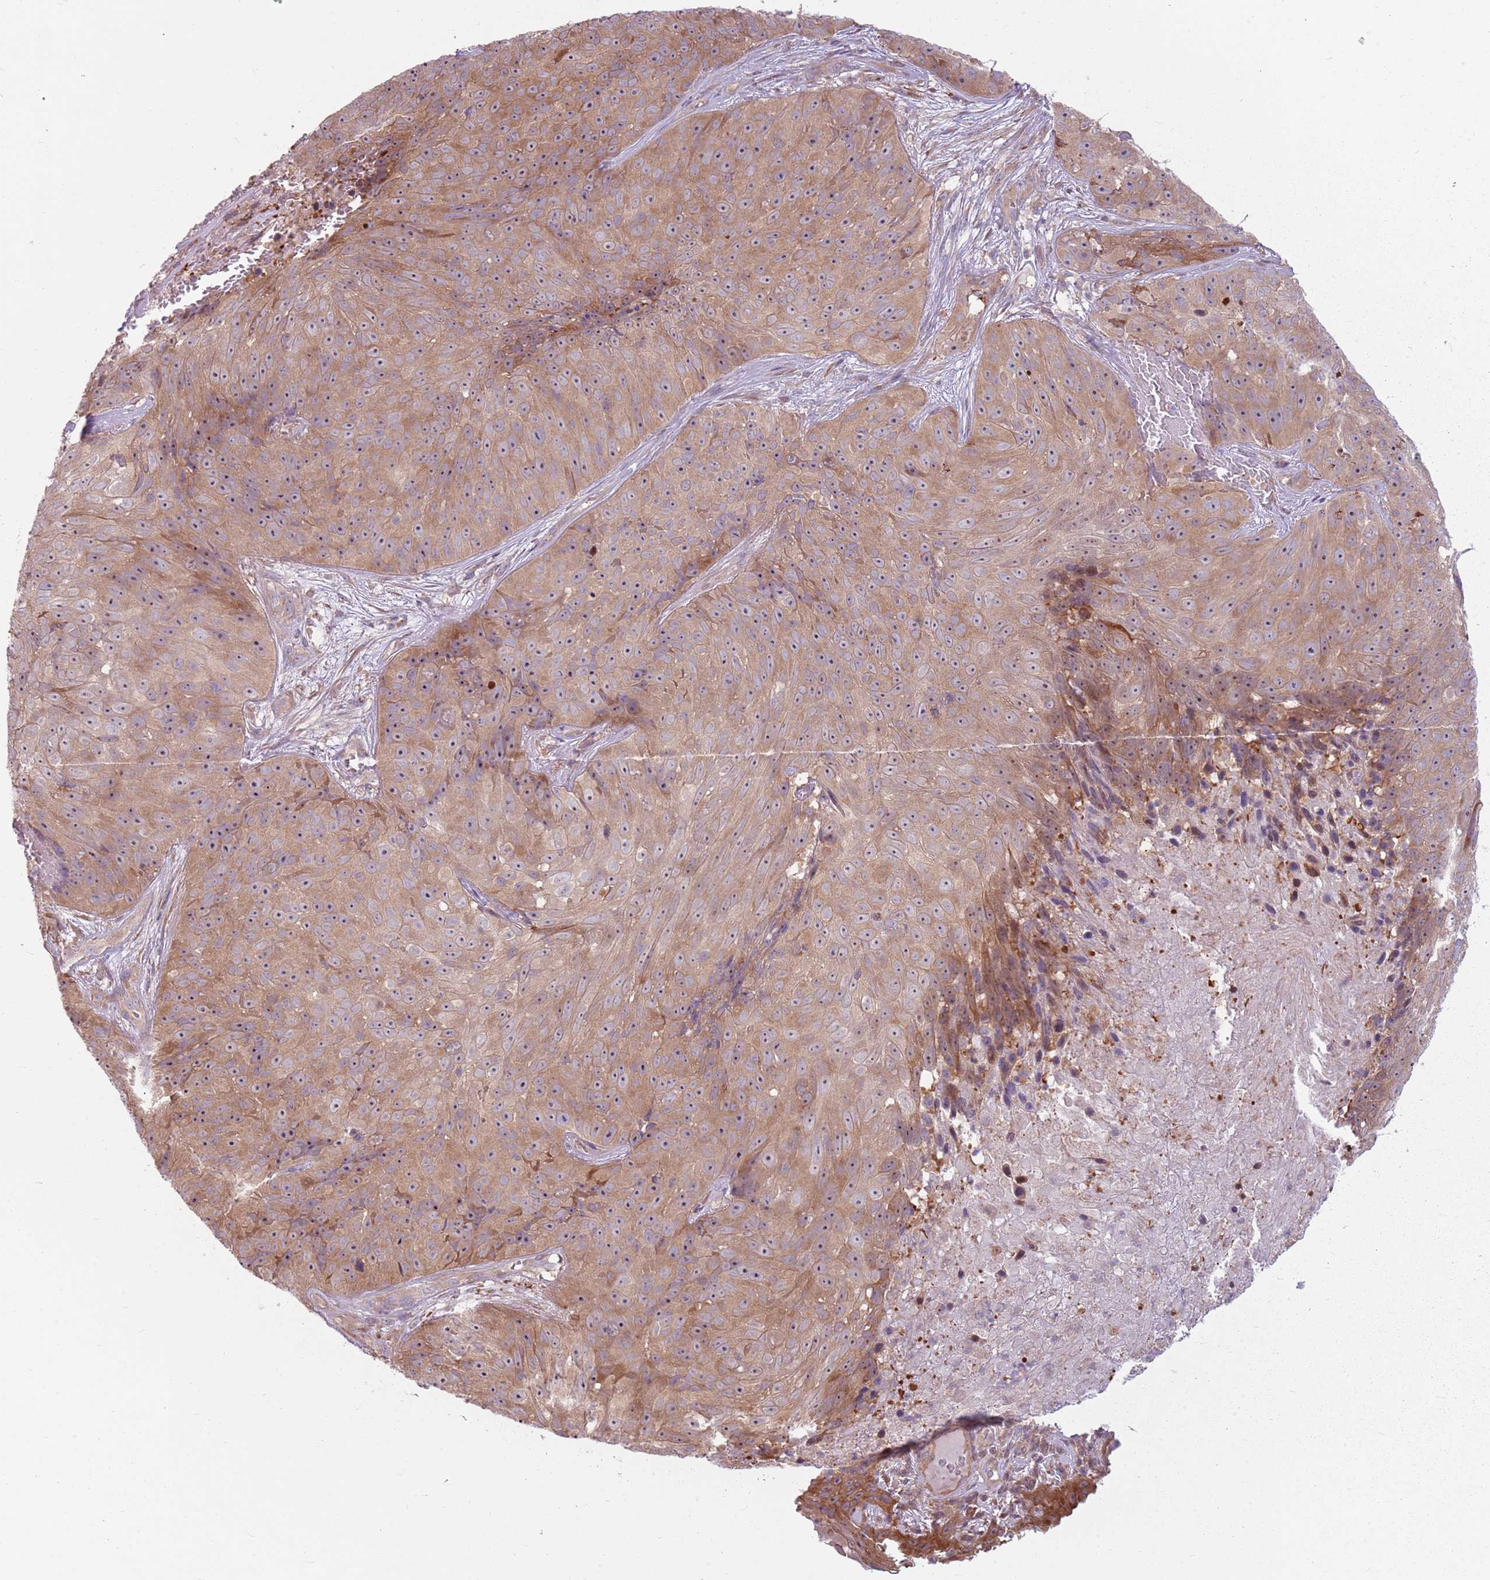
{"staining": {"intensity": "moderate", "quantity": ">75%", "location": "cytoplasmic/membranous,nuclear"}, "tissue": "skin cancer", "cell_type": "Tumor cells", "image_type": "cancer", "snomed": [{"axis": "morphology", "description": "Squamous cell carcinoma, NOS"}, {"axis": "topography", "description": "Skin"}], "caption": "Moderate cytoplasmic/membranous and nuclear protein expression is identified in about >75% of tumor cells in skin squamous cell carcinoma.", "gene": "RPL21", "patient": {"sex": "female", "age": 87}}